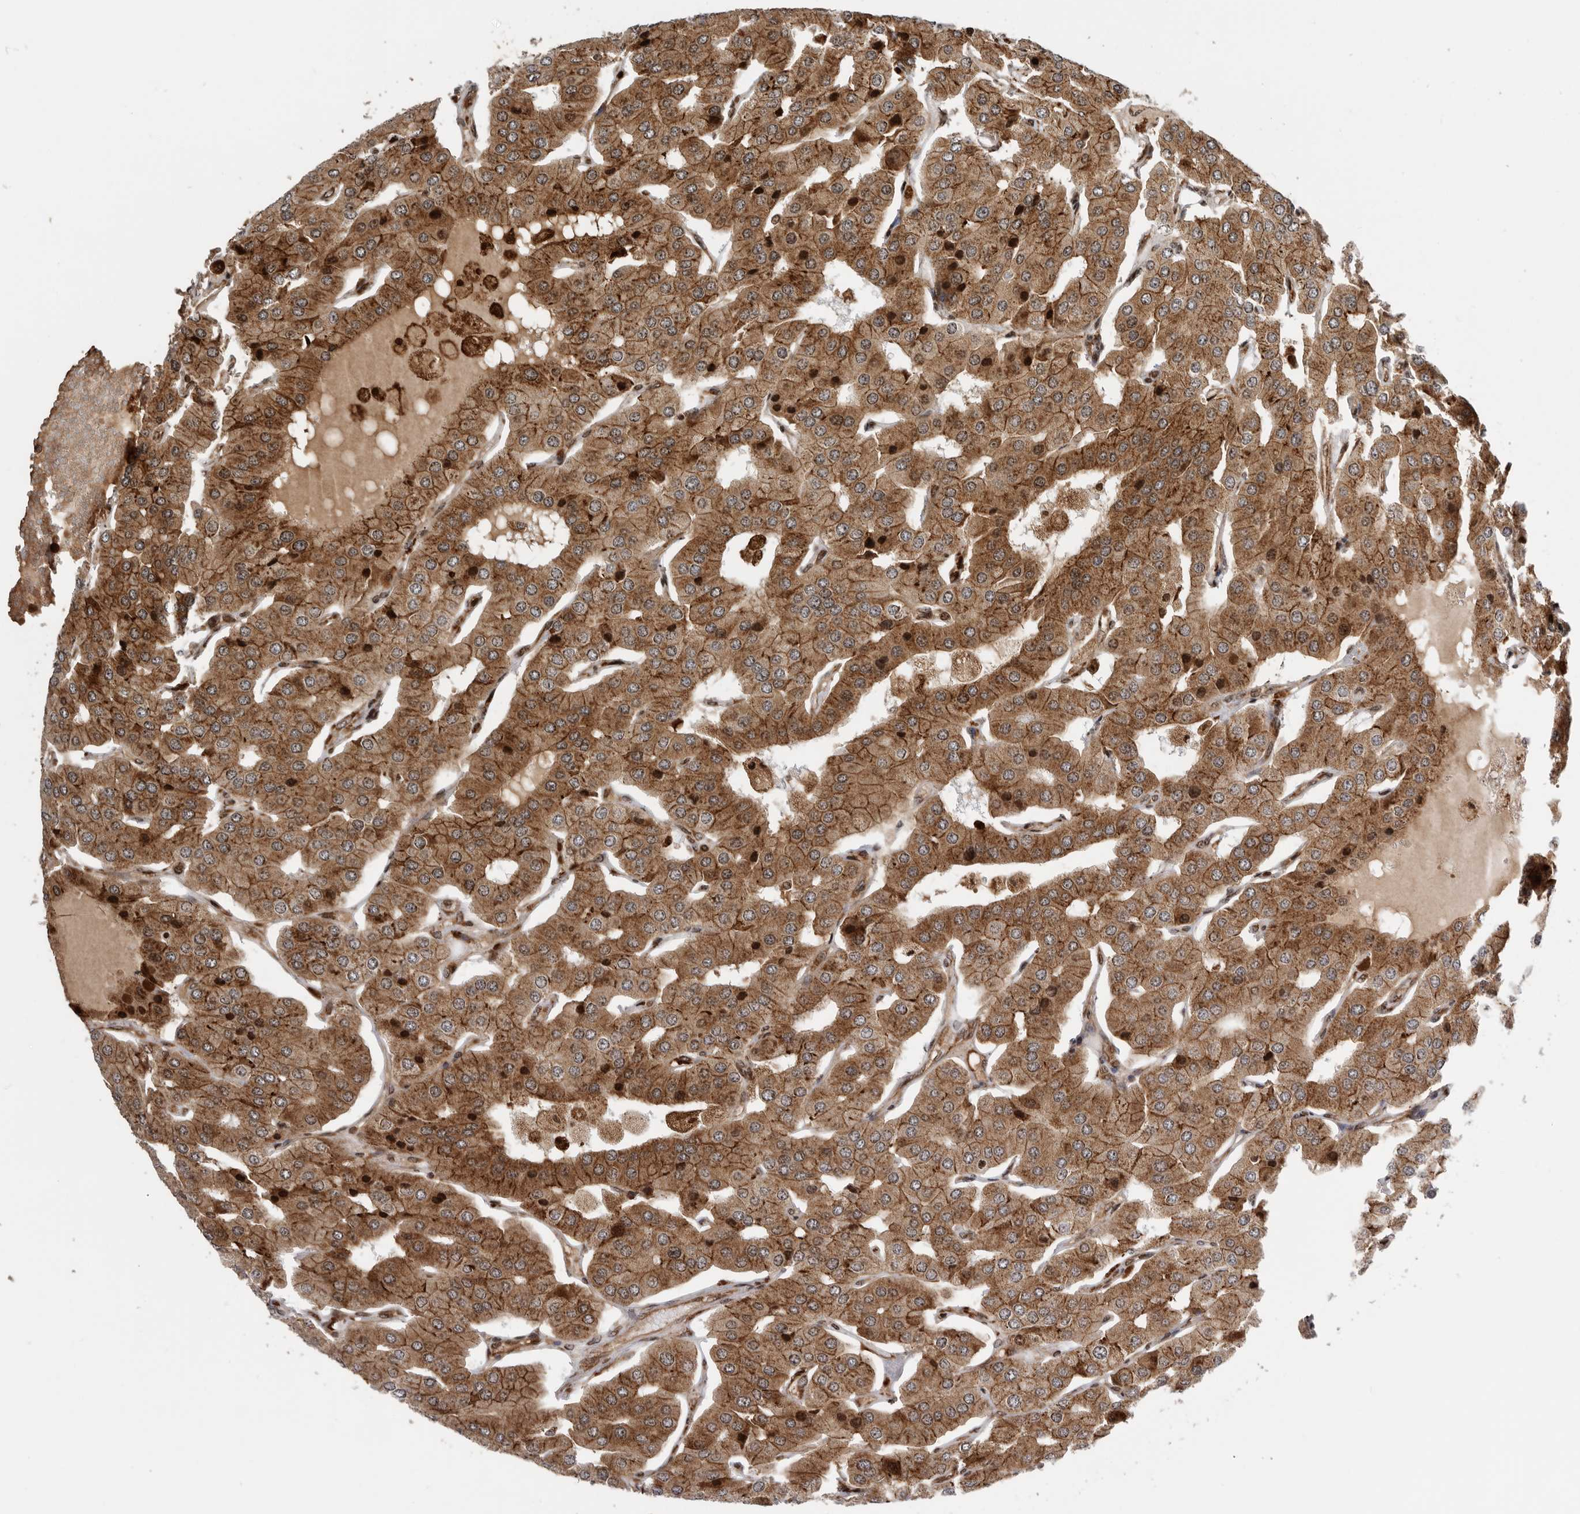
{"staining": {"intensity": "moderate", "quantity": ">75%", "location": "cytoplasmic/membranous,nuclear"}, "tissue": "parathyroid gland", "cell_type": "Glandular cells", "image_type": "normal", "snomed": [{"axis": "morphology", "description": "Normal tissue, NOS"}, {"axis": "morphology", "description": "Adenoma, NOS"}, {"axis": "topography", "description": "Parathyroid gland"}], "caption": "This is a photomicrograph of immunohistochemistry (IHC) staining of benign parathyroid gland, which shows moderate expression in the cytoplasmic/membranous,nuclear of glandular cells.", "gene": "FZD3", "patient": {"sex": "female", "age": 86}}